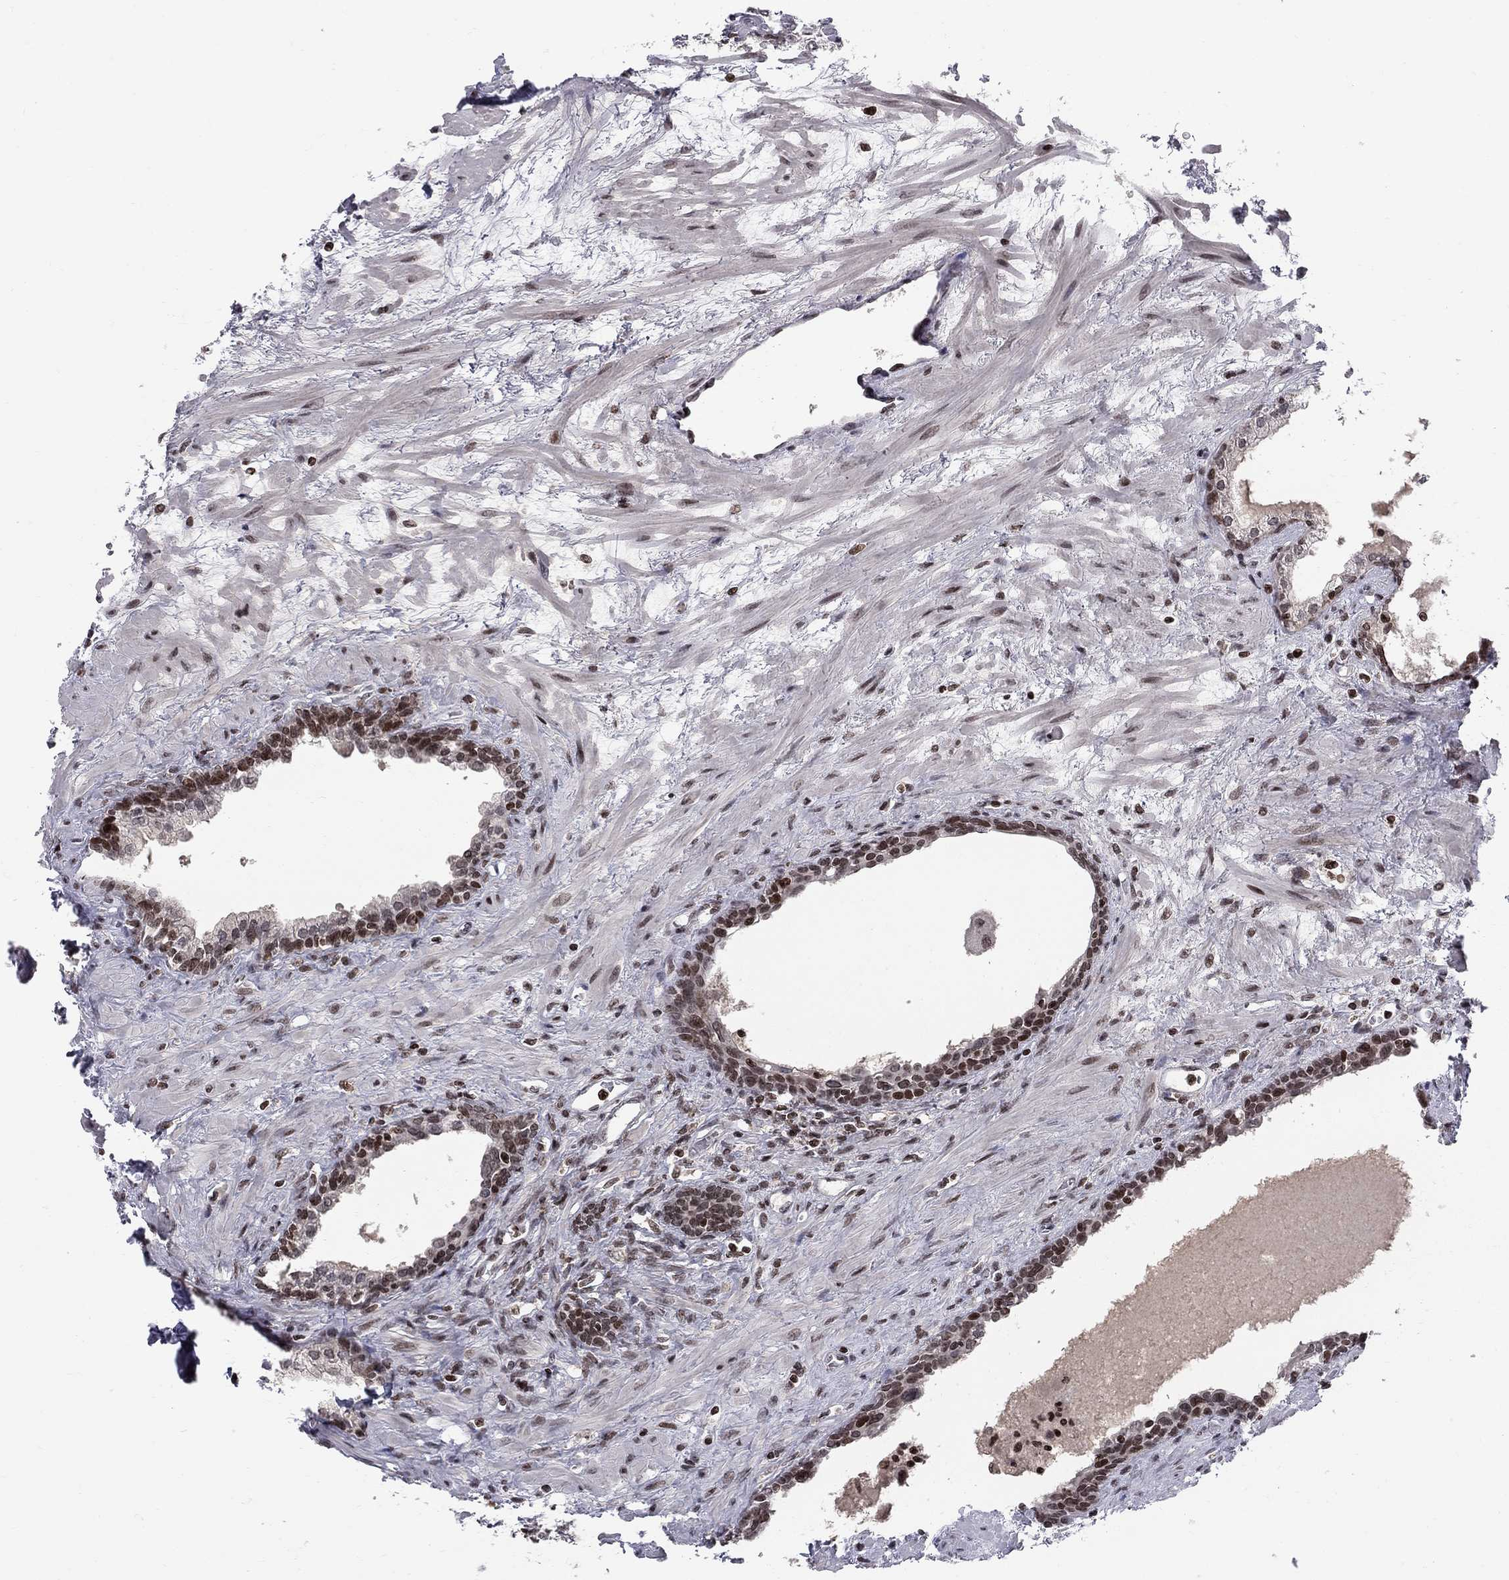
{"staining": {"intensity": "strong", "quantity": "25%-75%", "location": "nuclear"}, "tissue": "prostate", "cell_type": "Glandular cells", "image_type": "normal", "snomed": [{"axis": "morphology", "description": "Normal tissue, NOS"}, {"axis": "topography", "description": "Prostate"}], "caption": "Protein expression analysis of unremarkable human prostate reveals strong nuclear positivity in about 25%-75% of glandular cells. (DAB = brown stain, brightfield microscopy at high magnification).", "gene": "RNASEH2C", "patient": {"sex": "male", "age": 63}}